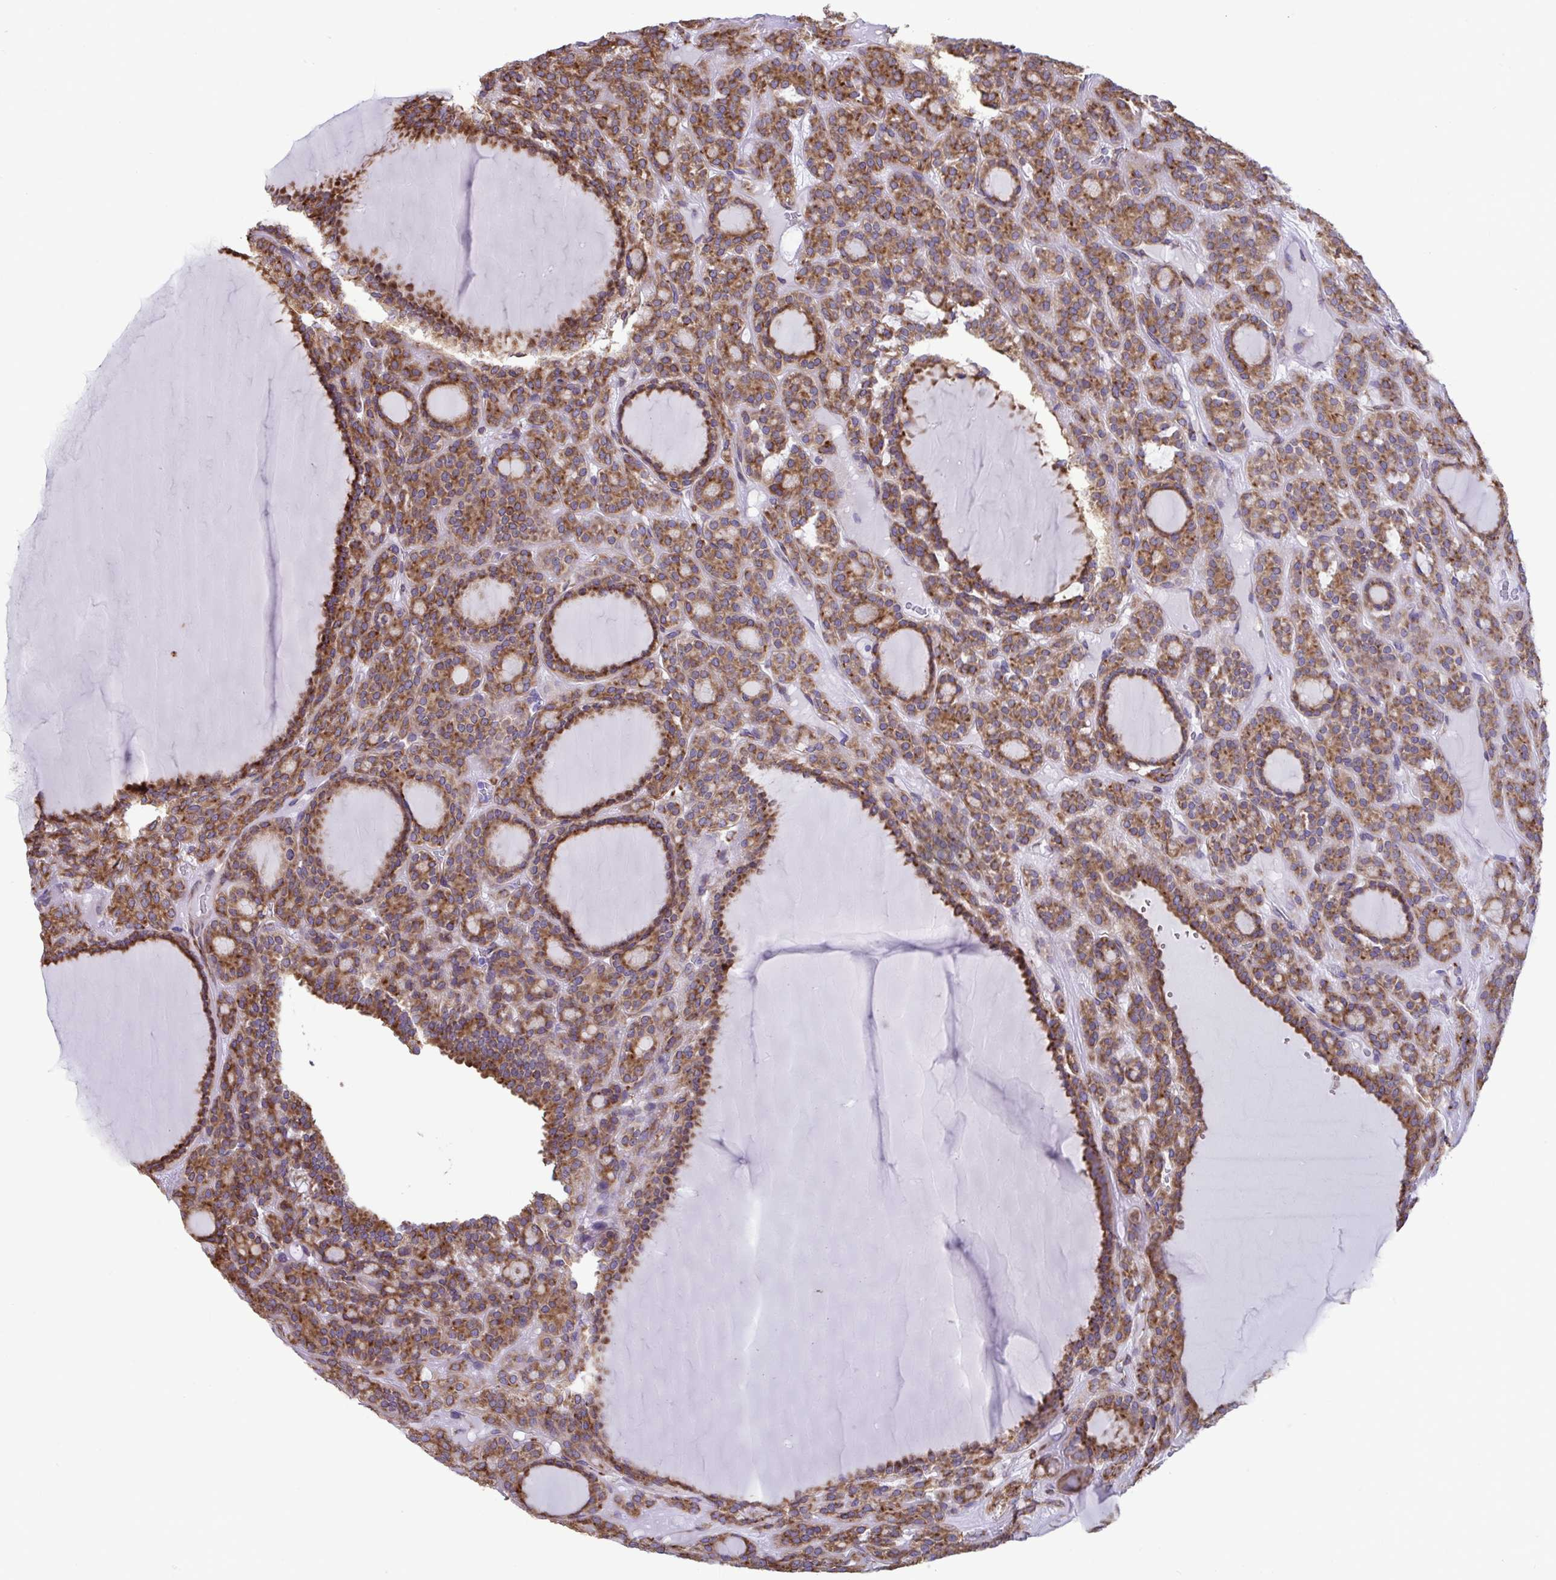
{"staining": {"intensity": "strong", "quantity": "25%-75%", "location": "cytoplasmic/membranous"}, "tissue": "thyroid cancer", "cell_type": "Tumor cells", "image_type": "cancer", "snomed": [{"axis": "morphology", "description": "Follicular adenoma carcinoma, NOS"}, {"axis": "topography", "description": "Thyroid gland"}], "caption": "High-power microscopy captured an immunohistochemistry photomicrograph of thyroid cancer, revealing strong cytoplasmic/membranous positivity in approximately 25%-75% of tumor cells. (Stains: DAB (3,3'-diaminobenzidine) in brown, nuclei in blue, Microscopy: brightfield microscopy at high magnification).", "gene": "ASPH", "patient": {"sex": "female", "age": 63}}